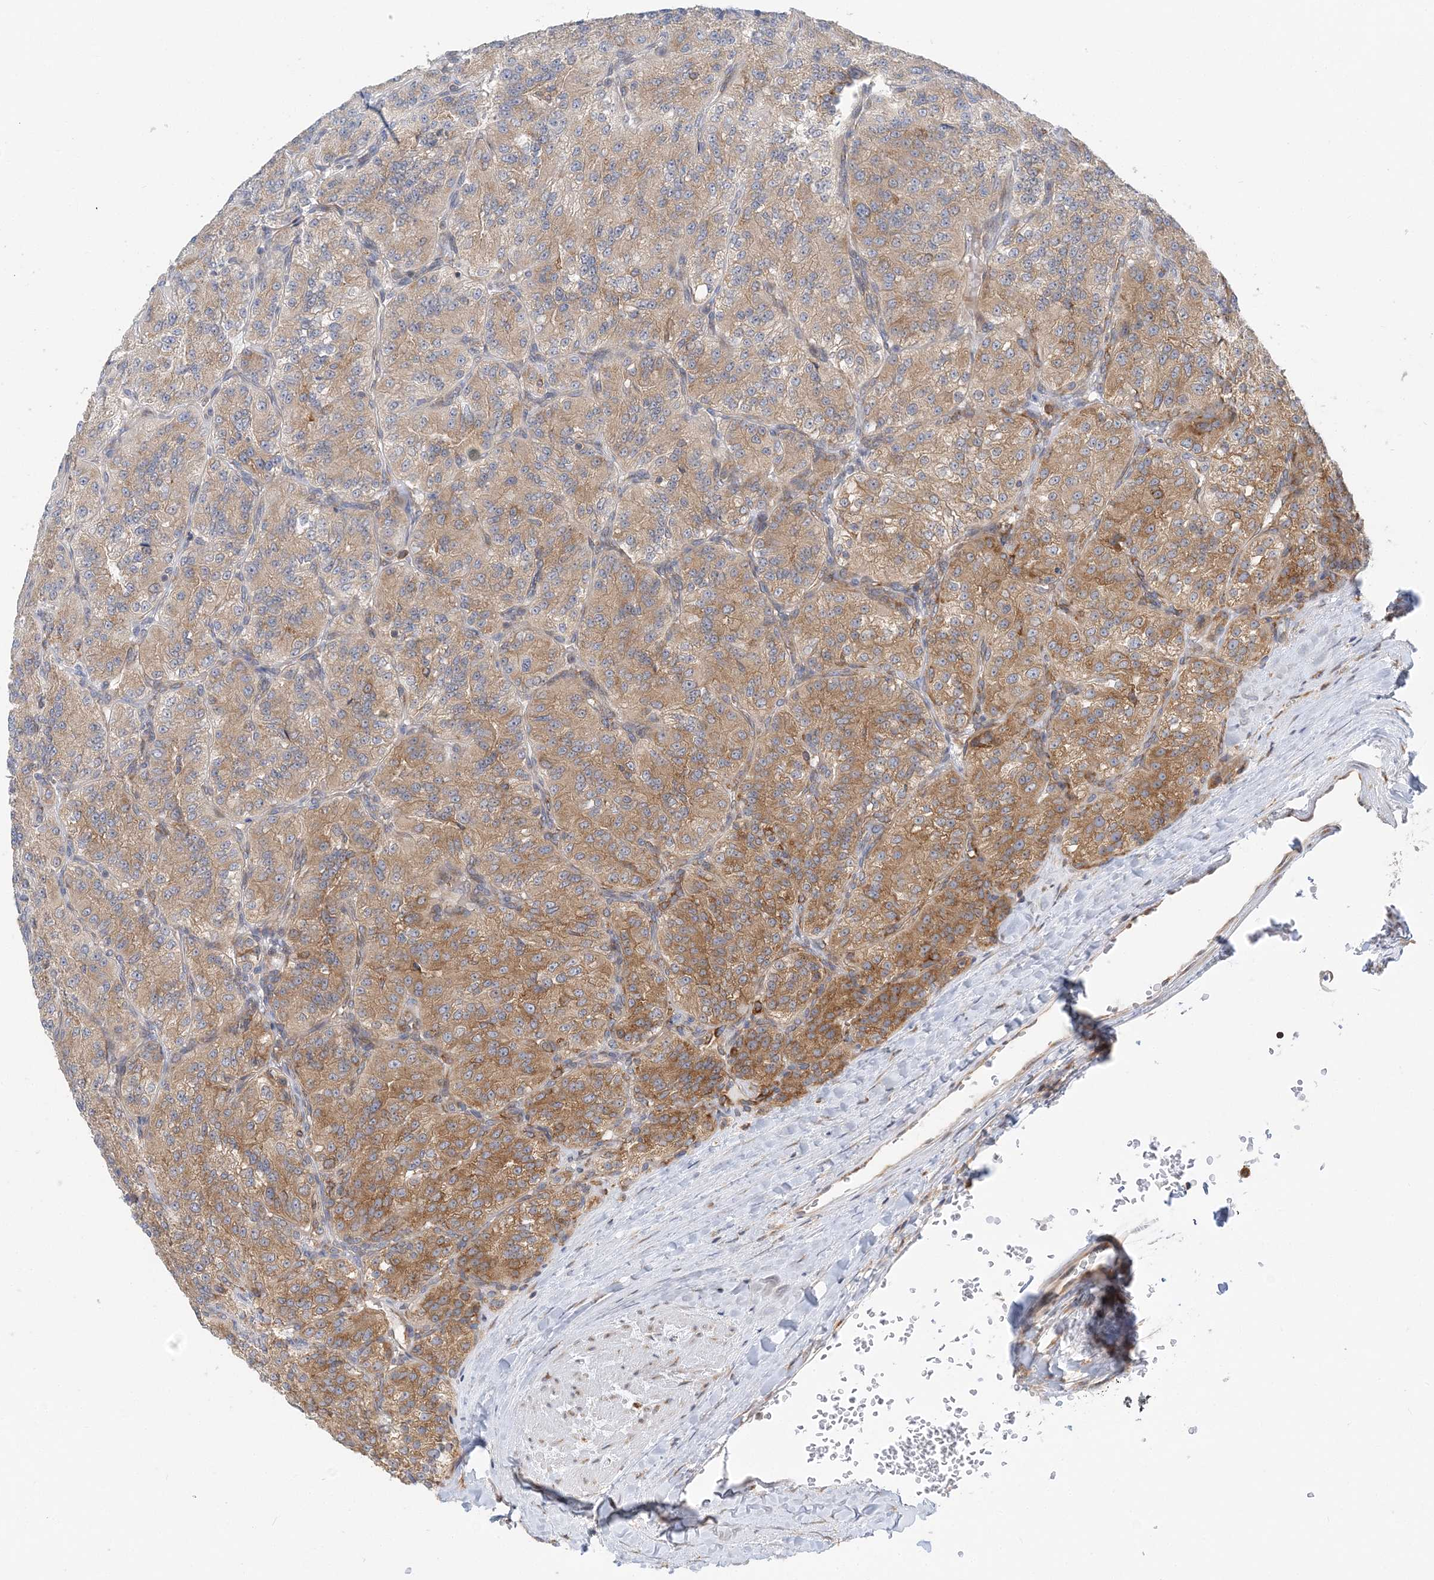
{"staining": {"intensity": "moderate", "quantity": ">75%", "location": "cytoplasmic/membranous"}, "tissue": "renal cancer", "cell_type": "Tumor cells", "image_type": "cancer", "snomed": [{"axis": "morphology", "description": "Adenocarcinoma, NOS"}, {"axis": "topography", "description": "Kidney"}], "caption": "Human renal adenocarcinoma stained with a protein marker demonstrates moderate staining in tumor cells.", "gene": "LARP4B", "patient": {"sex": "female", "age": 63}}